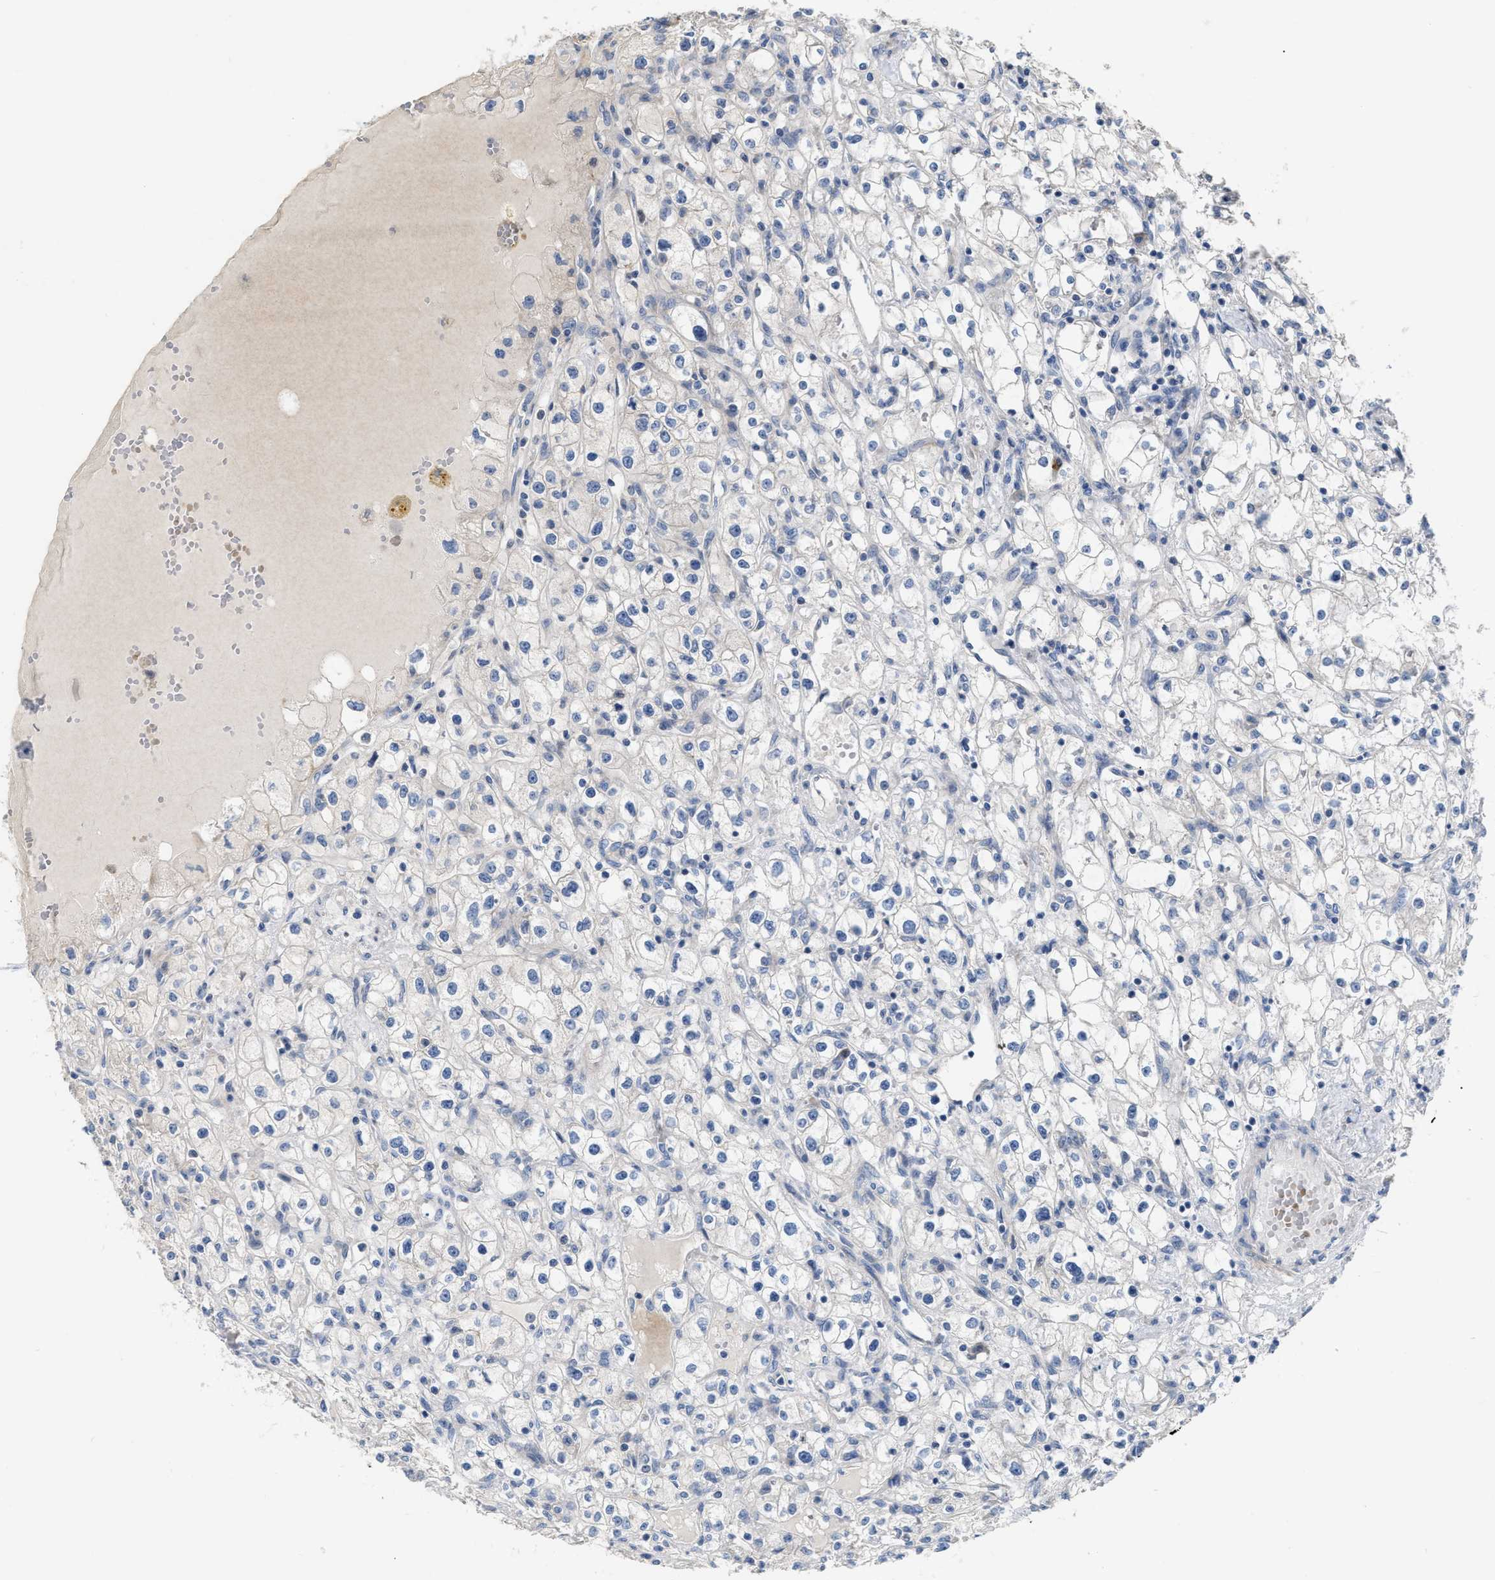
{"staining": {"intensity": "negative", "quantity": "none", "location": "none"}, "tissue": "renal cancer", "cell_type": "Tumor cells", "image_type": "cancer", "snomed": [{"axis": "morphology", "description": "Adenocarcinoma, NOS"}, {"axis": "topography", "description": "Kidney"}], "caption": "Adenocarcinoma (renal) was stained to show a protein in brown. There is no significant staining in tumor cells.", "gene": "DHX58", "patient": {"sex": "male", "age": 56}}